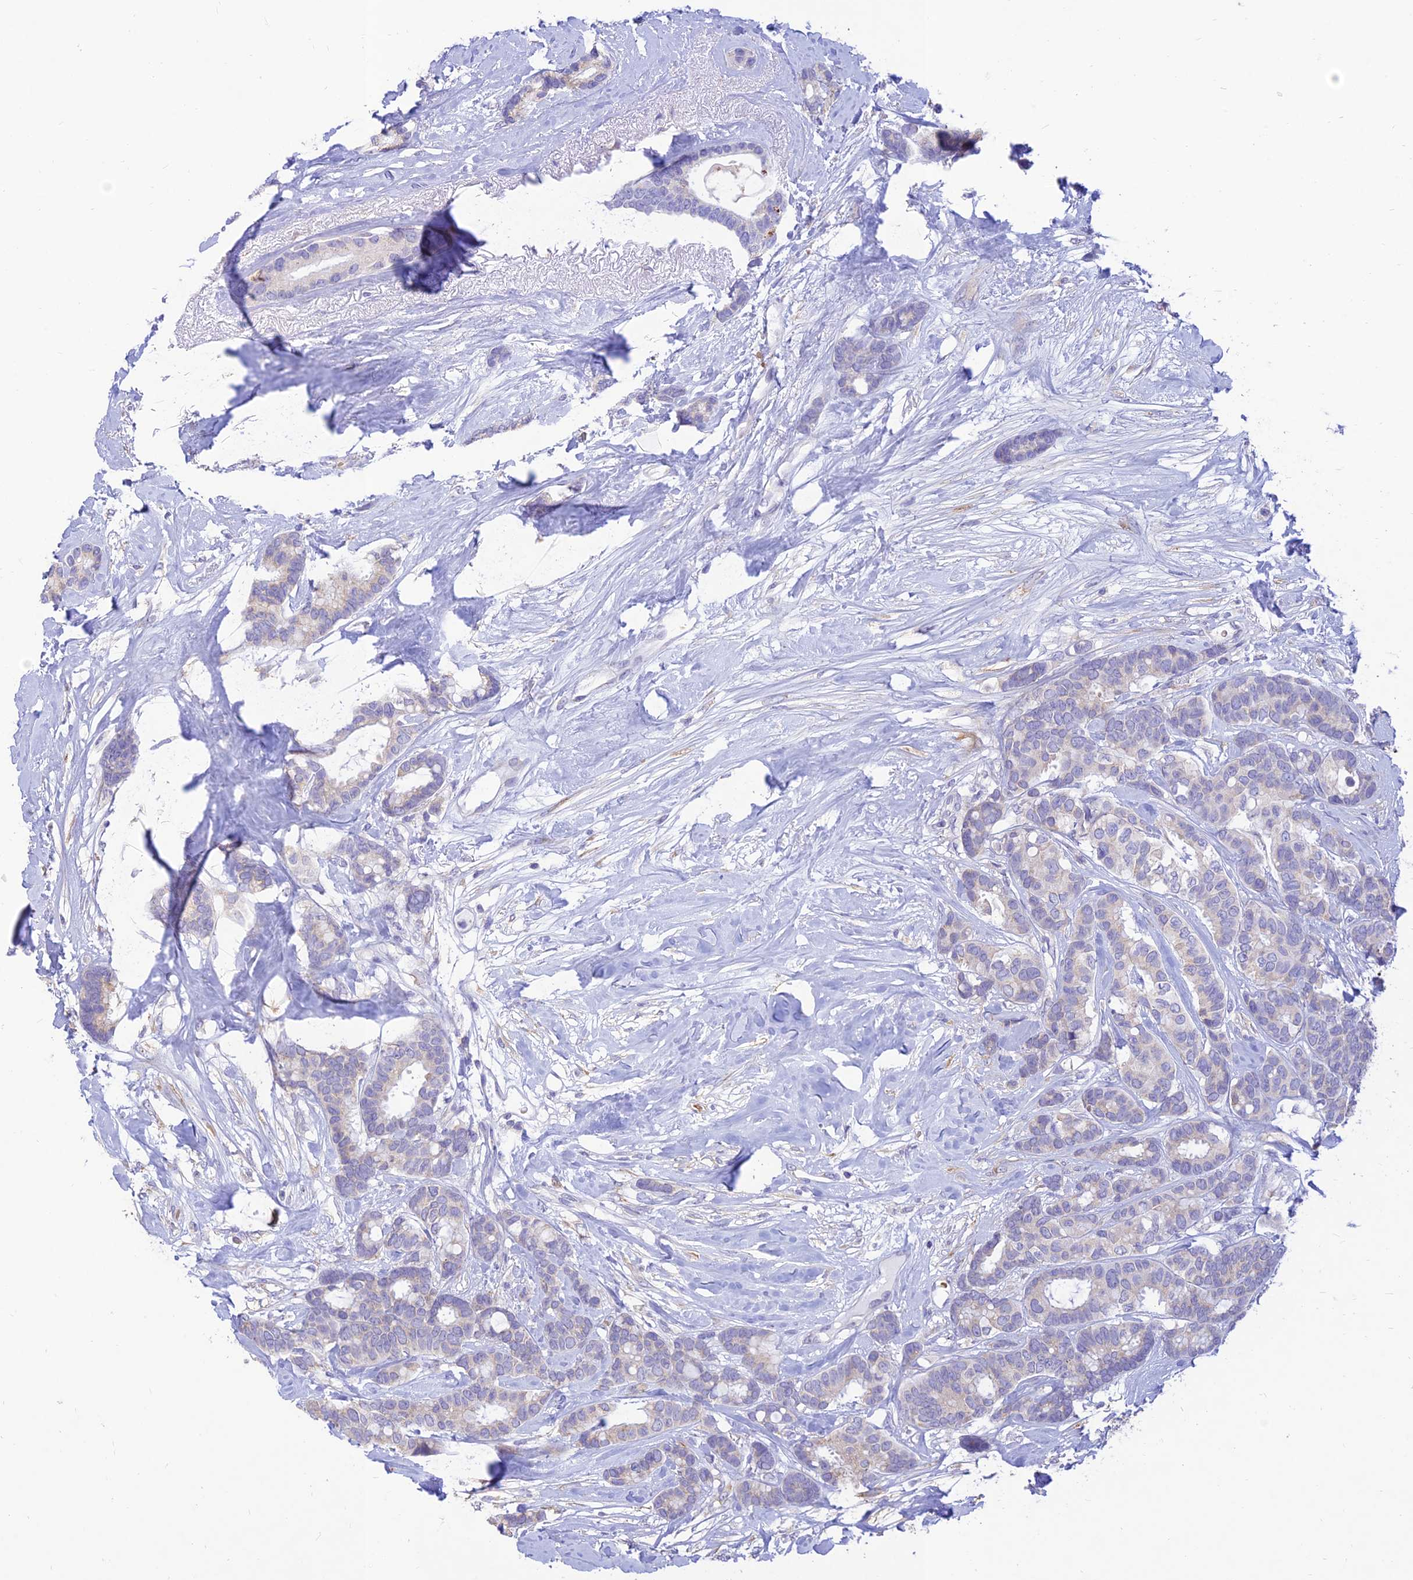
{"staining": {"intensity": "negative", "quantity": "none", "location": "none"}, "tissue": "breast cancer", "cell_type": "Tumor cells", "image_type": "cancer", "snomed": [{"axis": "morphology", "description": "Duct carcinoma"}, {"axis": "topography", "description": "Breast"}], "caption": "Immunohistochemistry (IHC) micrograph of human breast cancer stained for a protein (brown), which displays no staining in tumor cells.", "gene": "PPP1R11", "patient": {"sex": "female", "age": 87}}